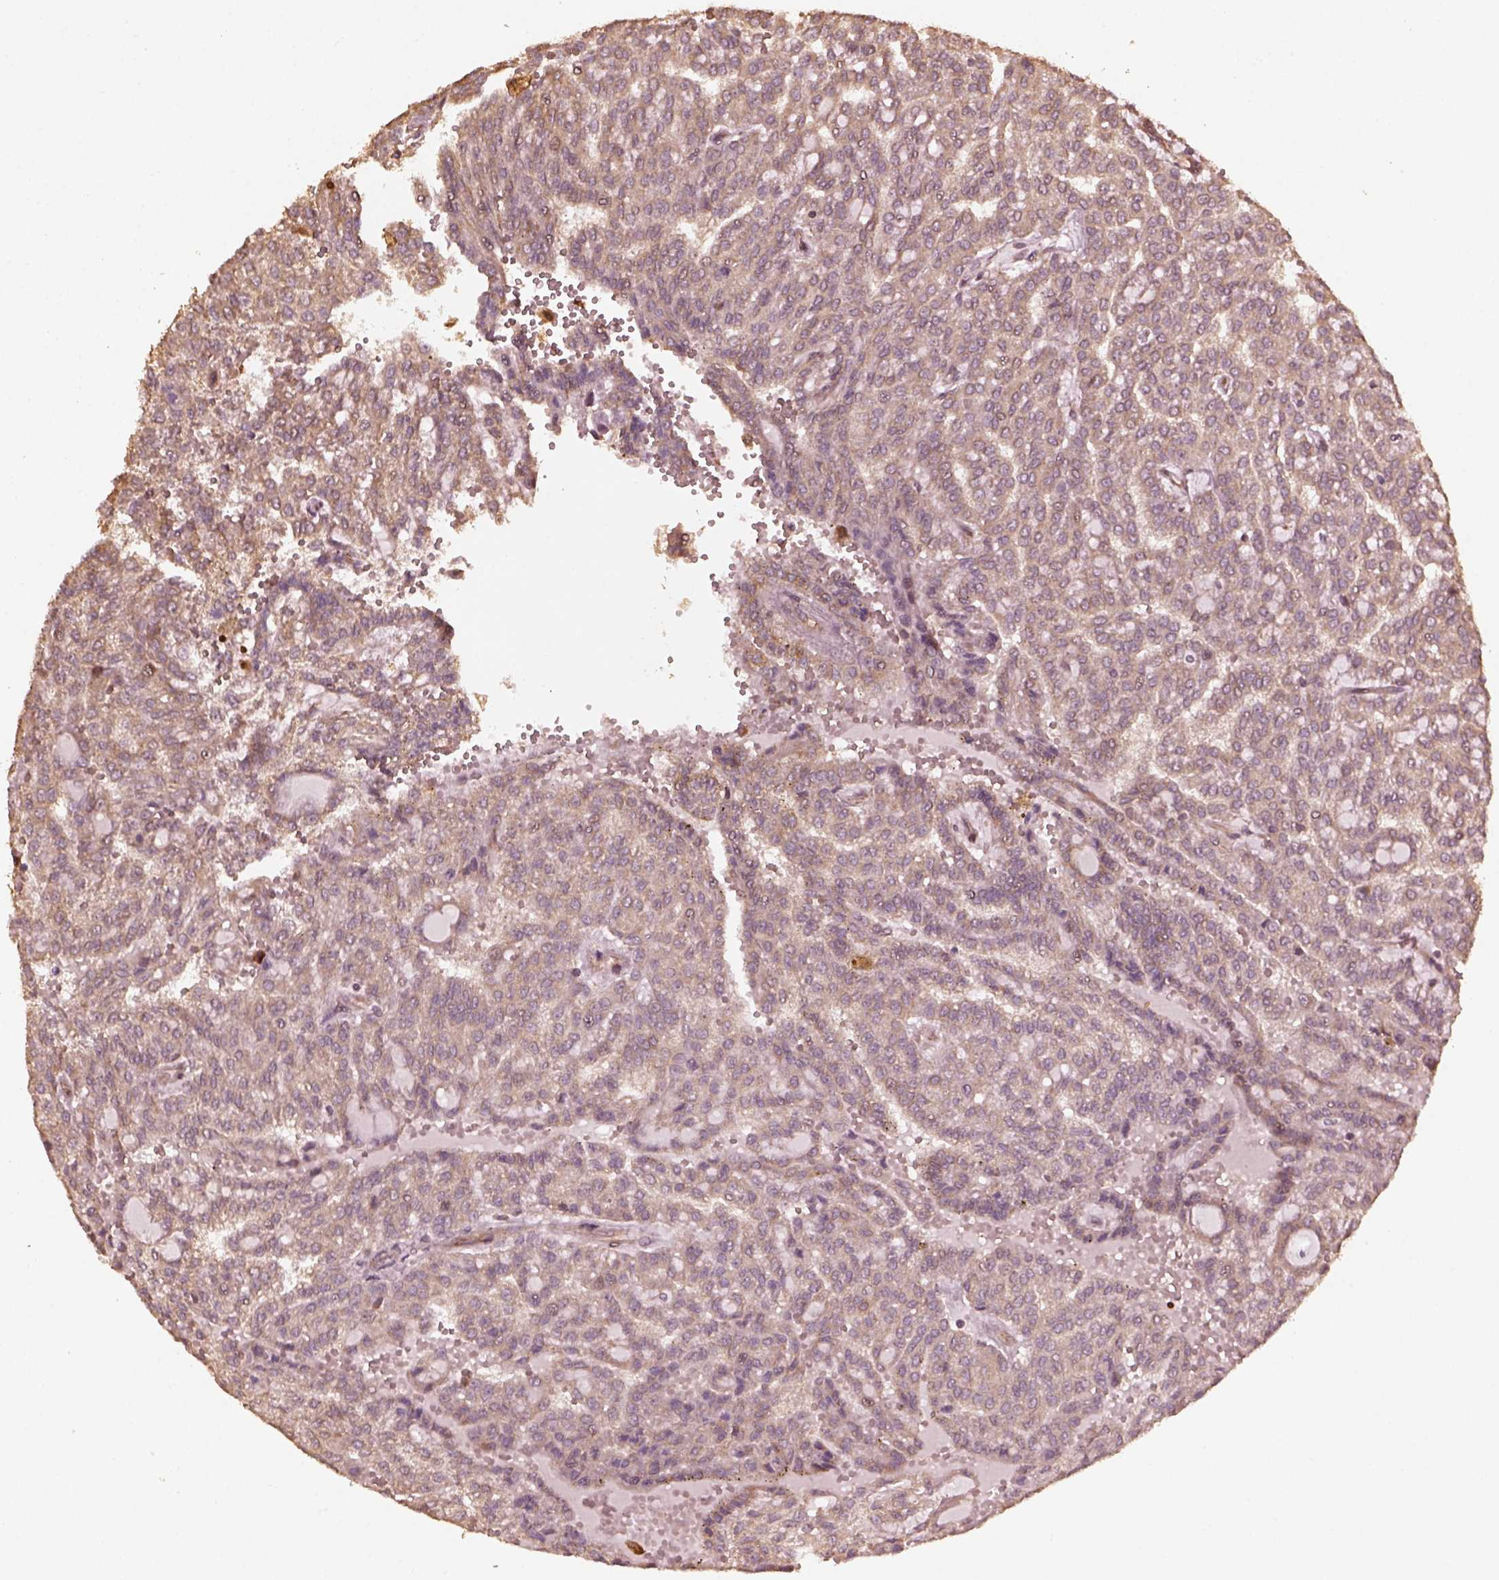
{"staining": {"intensity": "weak", "quantity": ">75%", "location": "cytoplasmic/membranous"}, "tissue": "renal cancer", "cell_type": "Tumor cells", "image_type": "cancer", "snomed": [{"axis": "morphology", "description": "Adenocarcinoma, NOS"}, {"axis": "topography", "description": "Kidney"}], "caption": "Renal cancer tissue shows weak cytoplasmic/membranous staining in about >75% of tumor cells (DAB (3,3'-diaminobenzidine) IHC with brightfield microscopy, high magnification).", "gene": "GTPBP1", "patient": {"sex": "male", "age": 63}}